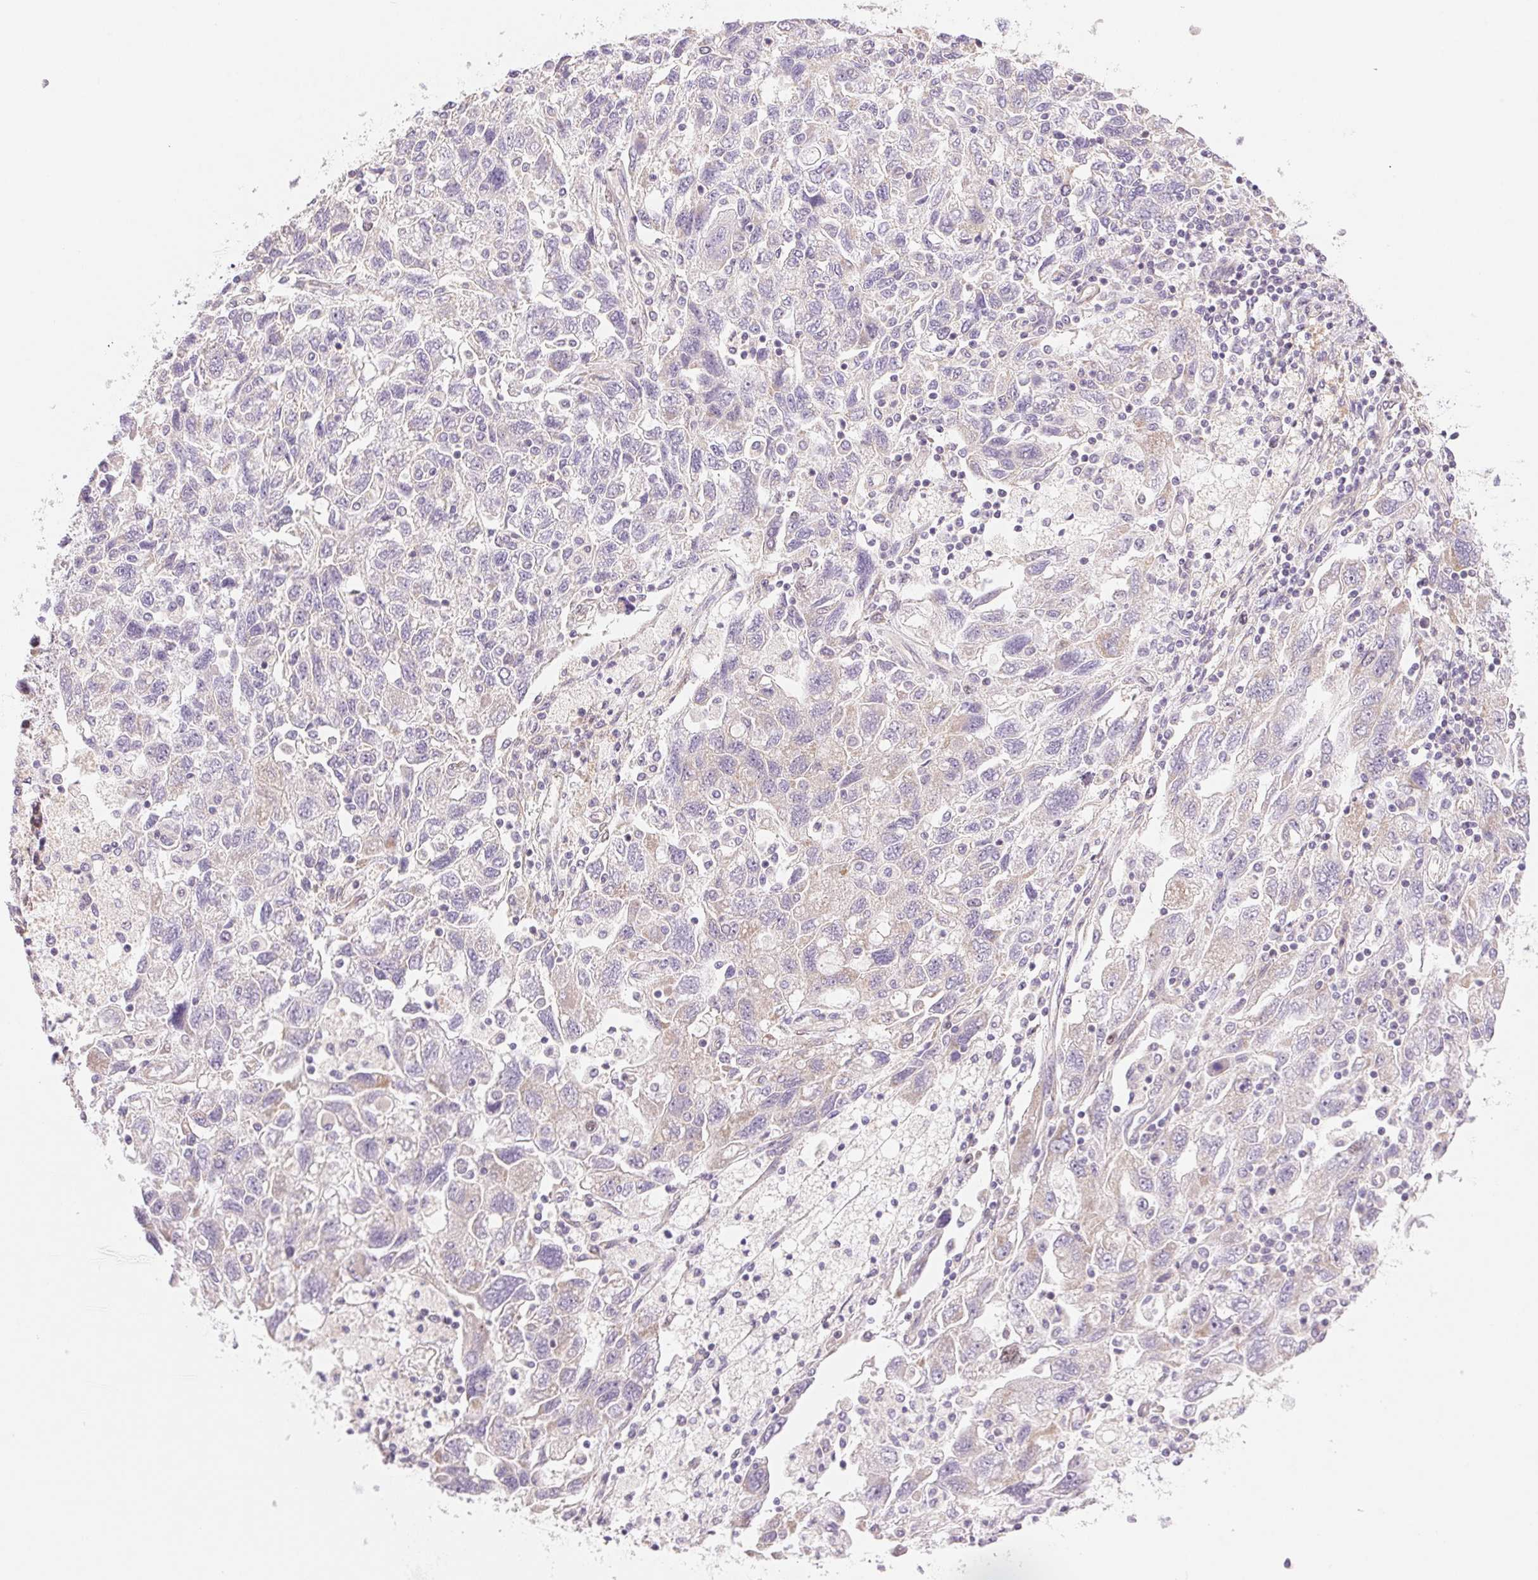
{"staining": {"intensity": "negative", "quantity": "none", "location": "none"}, "tissue": "ovarian cancer", "cell_type": "Tumor cells", "image_type": "cancer", "snomed": [{"axis": "morphology", "description": "Carcinoma, NOS"}, {"axis": "morphology", "description": "Cystadenocarcinoma, serous, NOS"}, {"axis": "topography", "description": "Ovary"}], "caption": "High power microscopy micrograph of an IHC image of ovarian cancer (serous cystadenocarcinoma), revealing no significant expression in tumor cells.", "gene": "SMTN", "patient": {"sex": "female", "age": 69}}